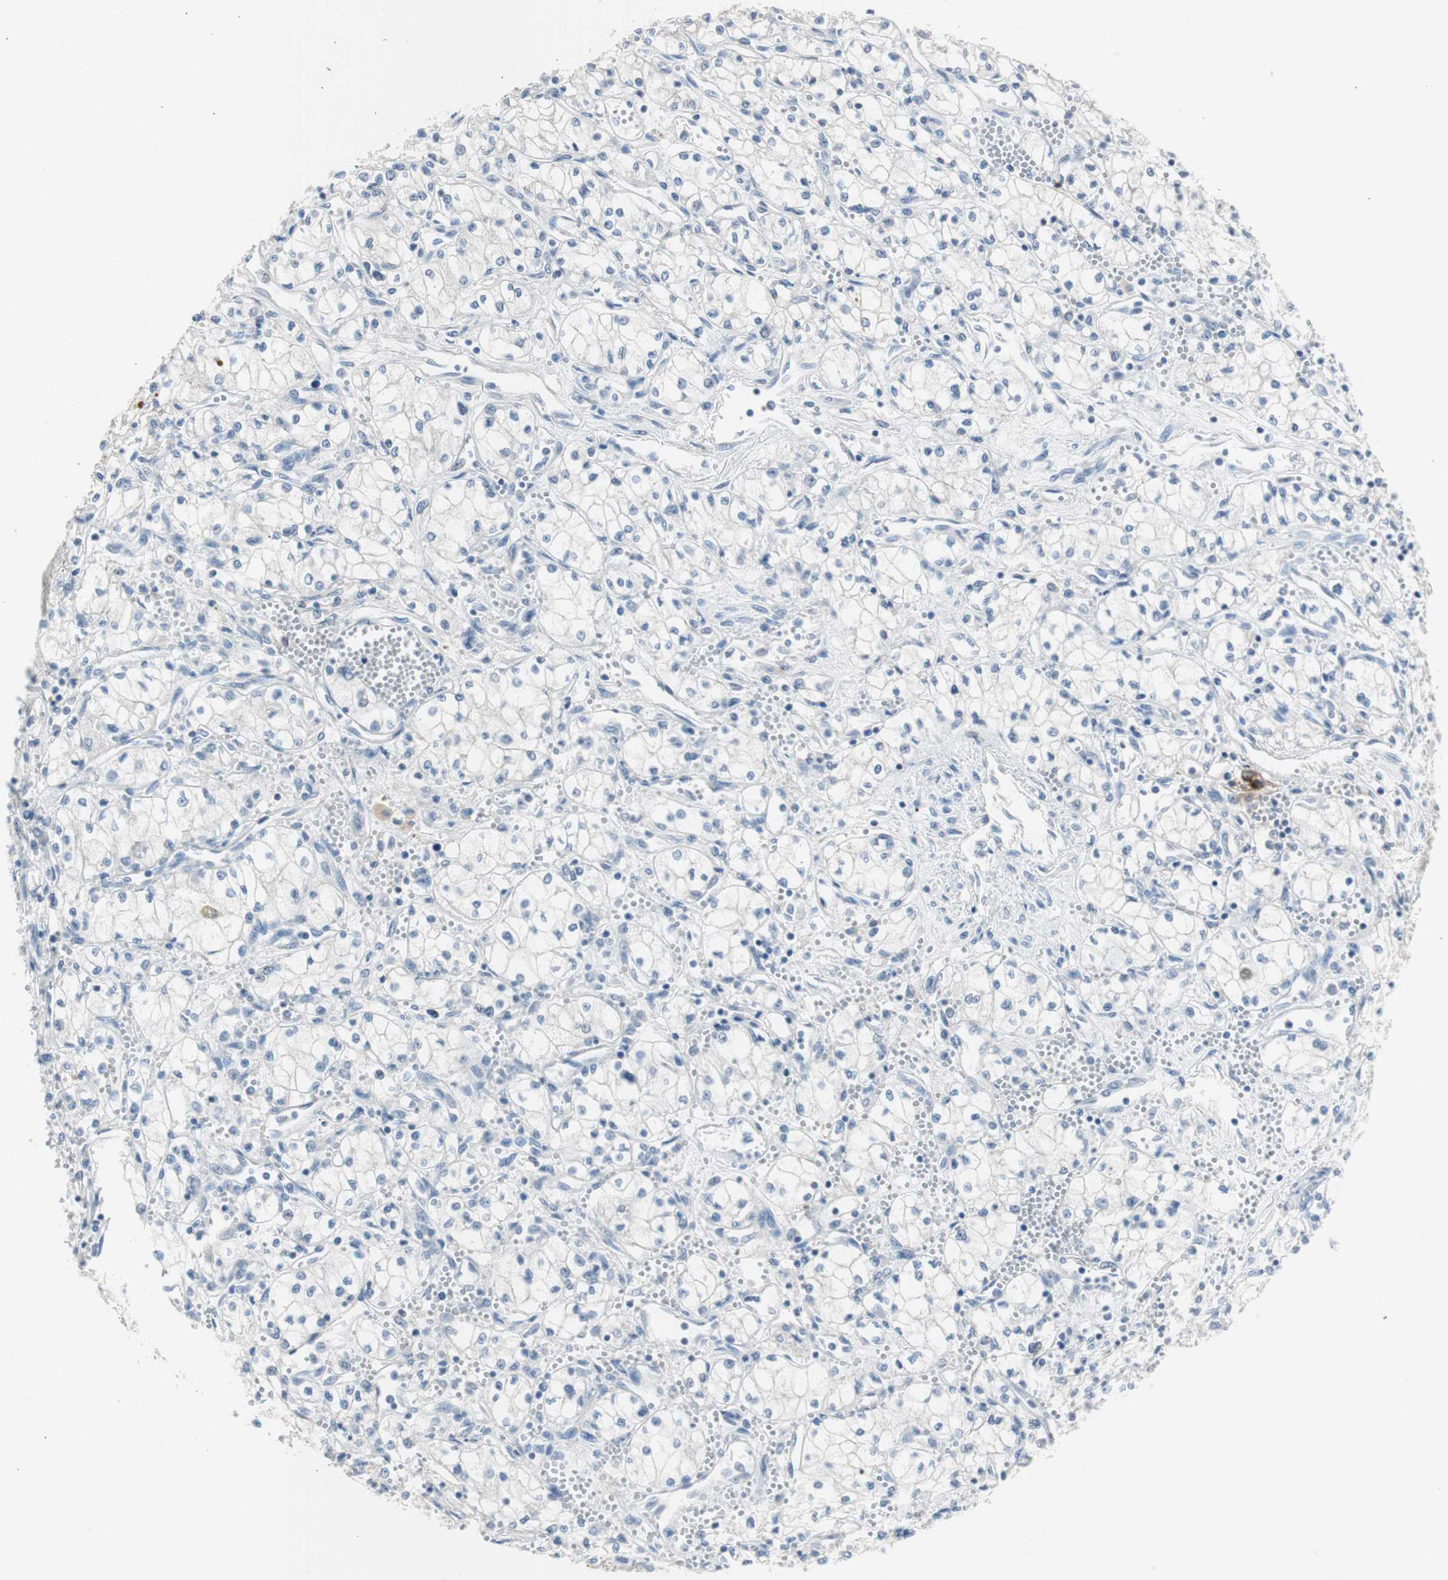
{"staining": {"intensity": "negative", "quantity": "none", "location": "none"}, "tissue": "renal cancer", "cell_type": "Tumor cells", "image_type": "cancer", "snomed": [{"axis": "morphology", "description": "Normal tissue, NOS"}, {"axis": "morphology", "description": "Adenocarcinoma, NOS"}, {"axis": "topography", "description": "Kidney"}], "caption": "Micrograph shows no significant protein expression in tumor cells of renal adenocarcinoma.", "gene": "TK1", "patient": {"sex": "male", "age": 59}}